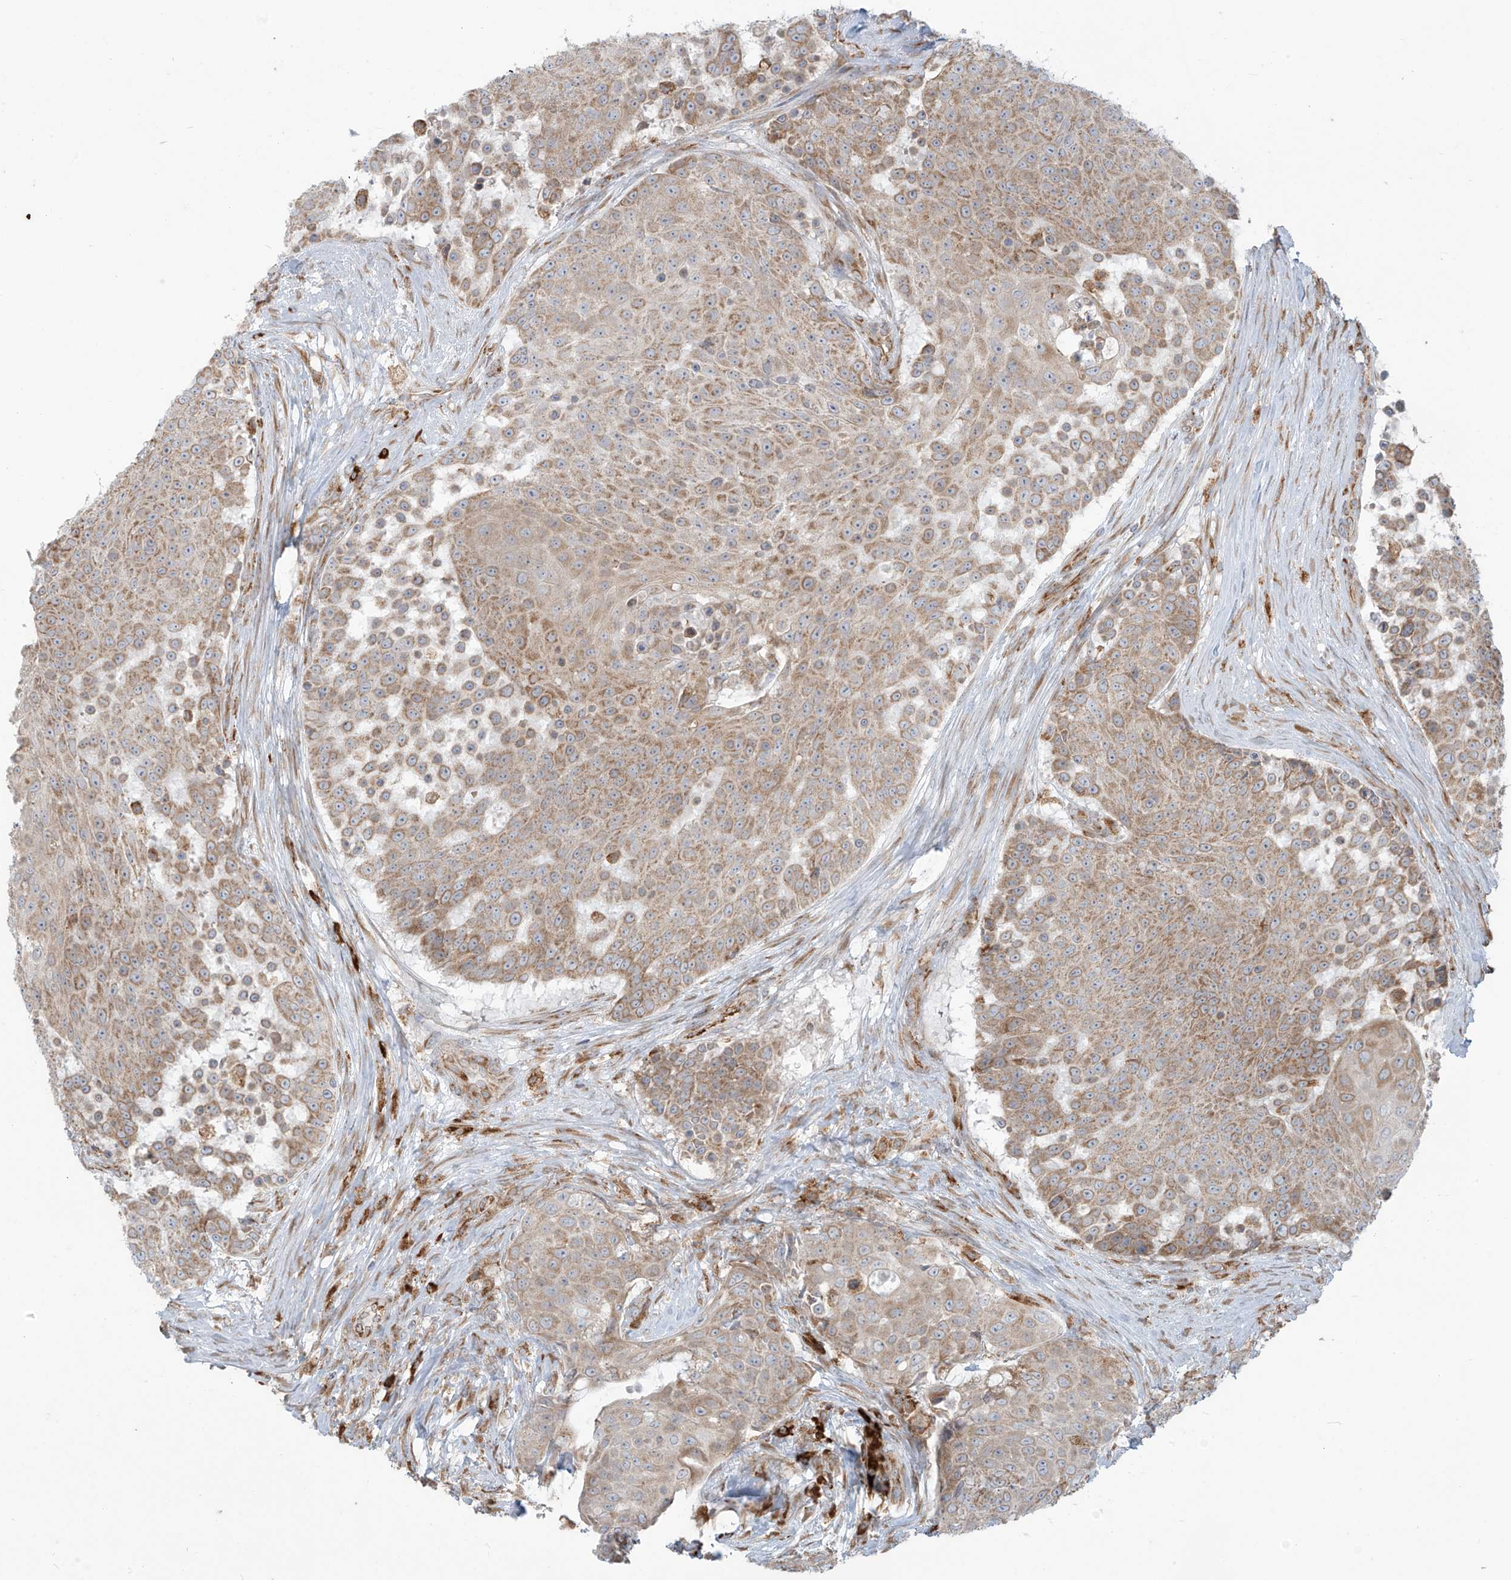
{"staining": {"intensity": "weak", "quantity": ">75%", "location": "cytoplasmic/membranous"}, "tissue": "urothelial cancer", "cell_type": "Tumor cells", "image_type": "cancer", "snomed": [{"axis": "morphology", "description": "Urothelial carcinoma, High grade"}, {"axis": "topography", "description": "Urinary bladder"}], "caption": "Urothelial carcinoma (high-grade) stained for a protein (brown) reveals weak cytoplasmic/membranous positive expression in approximately >75% of tumor cells.", "gene": "KATNIP", "patient": {"sex": "female", "age": 63}}